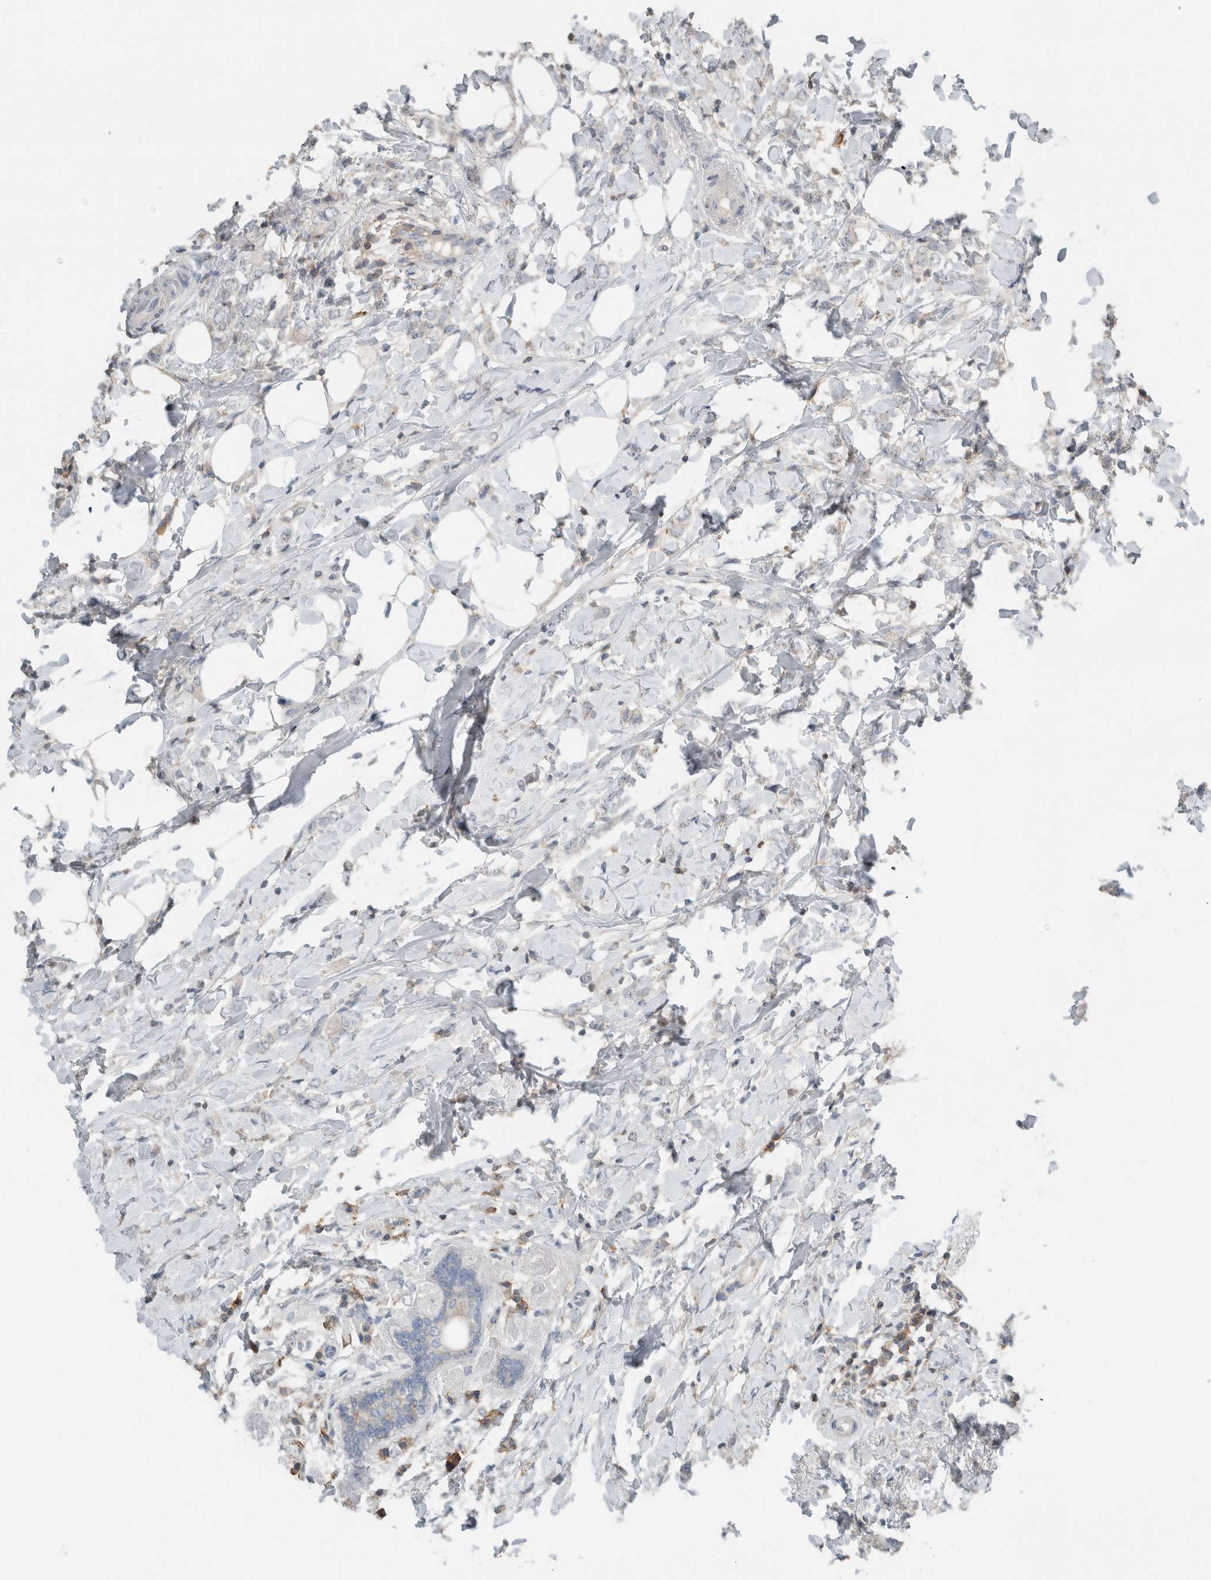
{"staining": {"intensity": "negative", "quantity": "none", "location": "none"}, "tissue": "breast cancer", "cell_type": "Tumor cells", "image_type": "cancer", "snomed": [{"axis": "morphology", "description": "Normal tissue, NOS"}, {"axis": "morphology", "description": "Lobular carcinoma"}, {"axis": "topography", "description": "Breast"}], "caption": "Tumor cells are negative for brown protein staining in breast cancer (lobular carcinoma). (DAB (3,3'-diaminobenzidine) IHC visualized using brightfield microscopy, high magnification).", "gene": "ERCC6L2", "patient": {"sex": "female", "age": 47}}